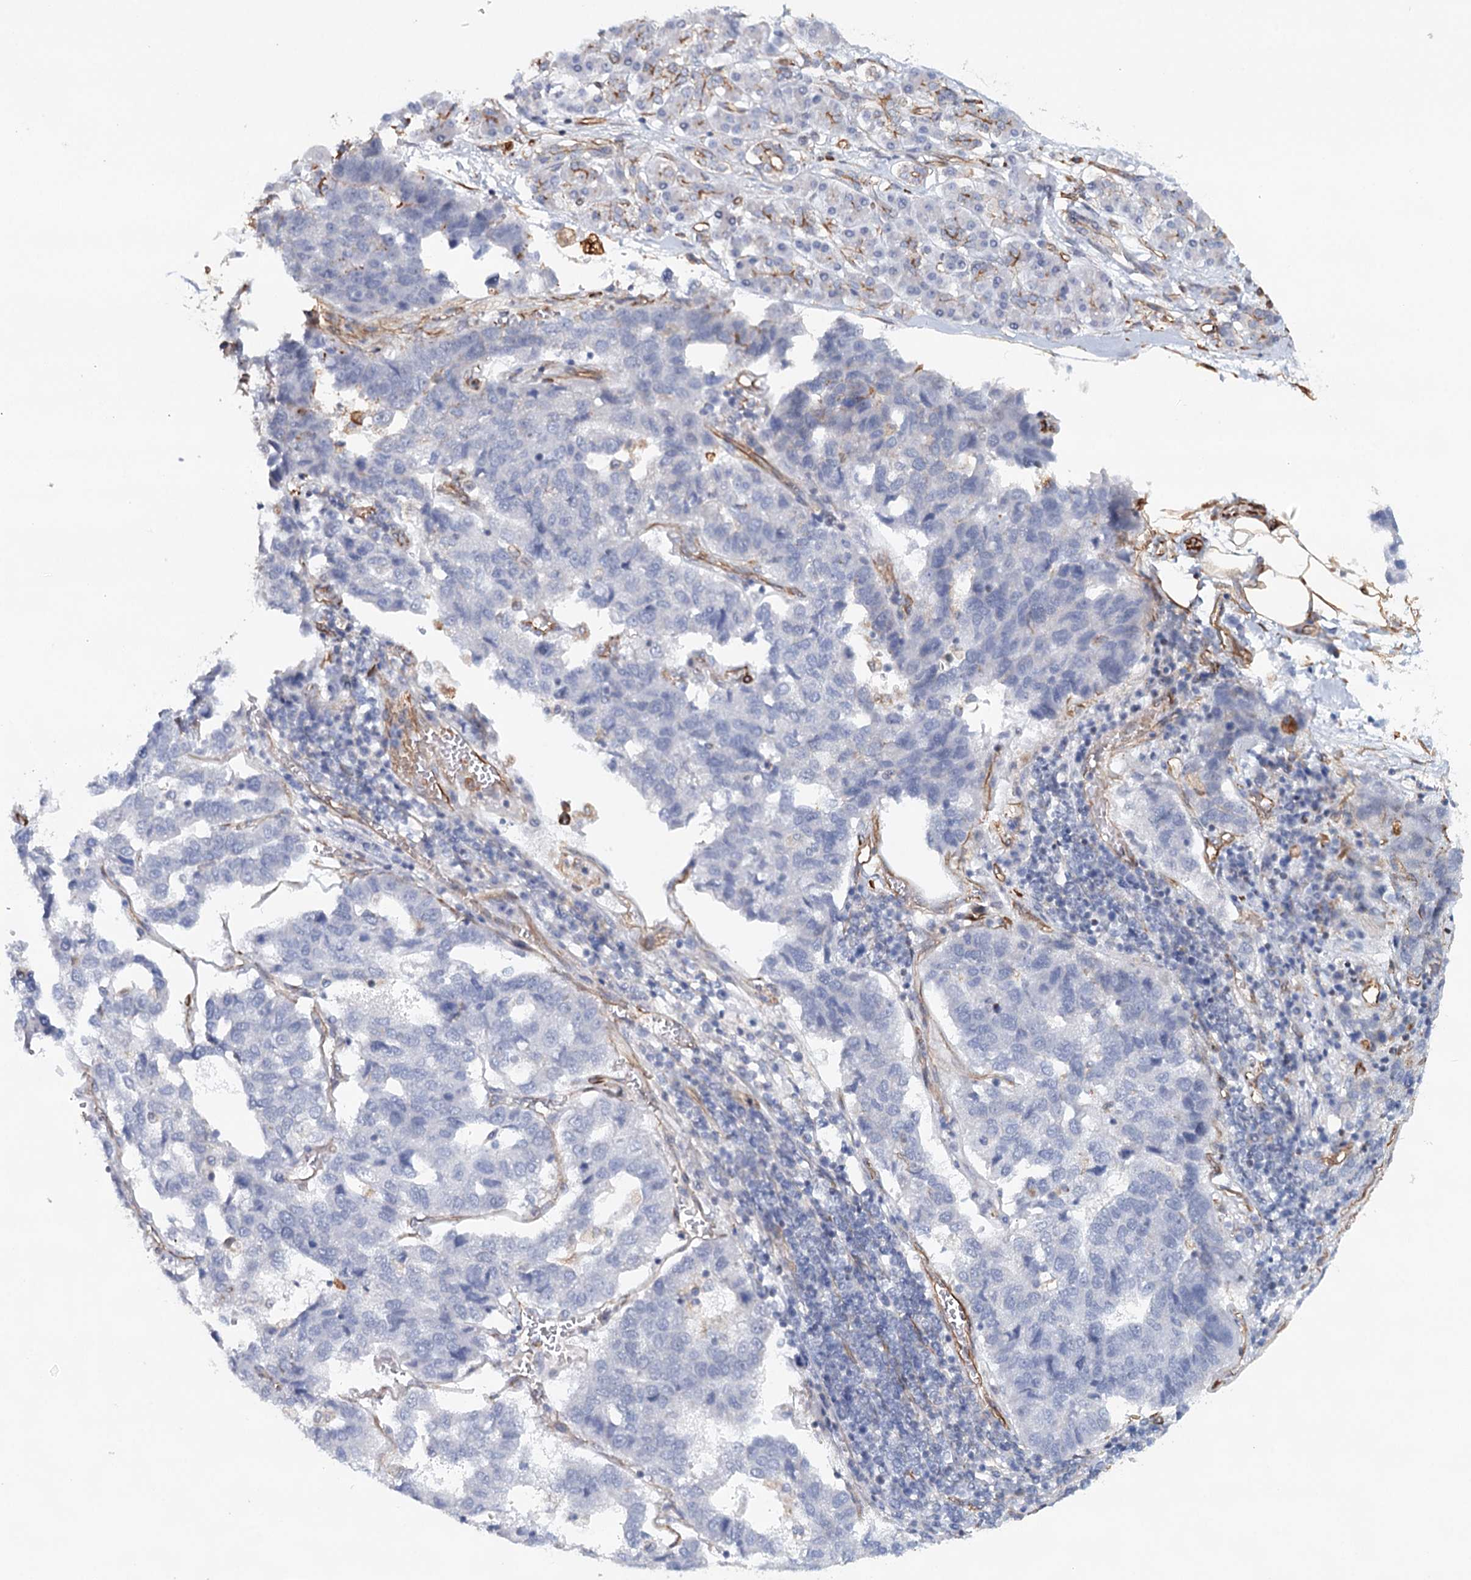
{"staining": {"intensity": "negative", "quantity": "none", "location": "none"}, "tissue": "pancreatic cancer", "cell_type": "Tumor cells", "image_type": "cancer", "snomed": [{"axis": "morphology", "description": "Adenocarcinoma, NOS"}, {"axis": "topography", "description": "Pancreas"}], "caption": "The histopathology image demonstrates no significant positivity in tumor cells of pancreatic adenocarcinoma.", "gene": "SYNPO", "patient": {"sex": "female", "age": 61}}